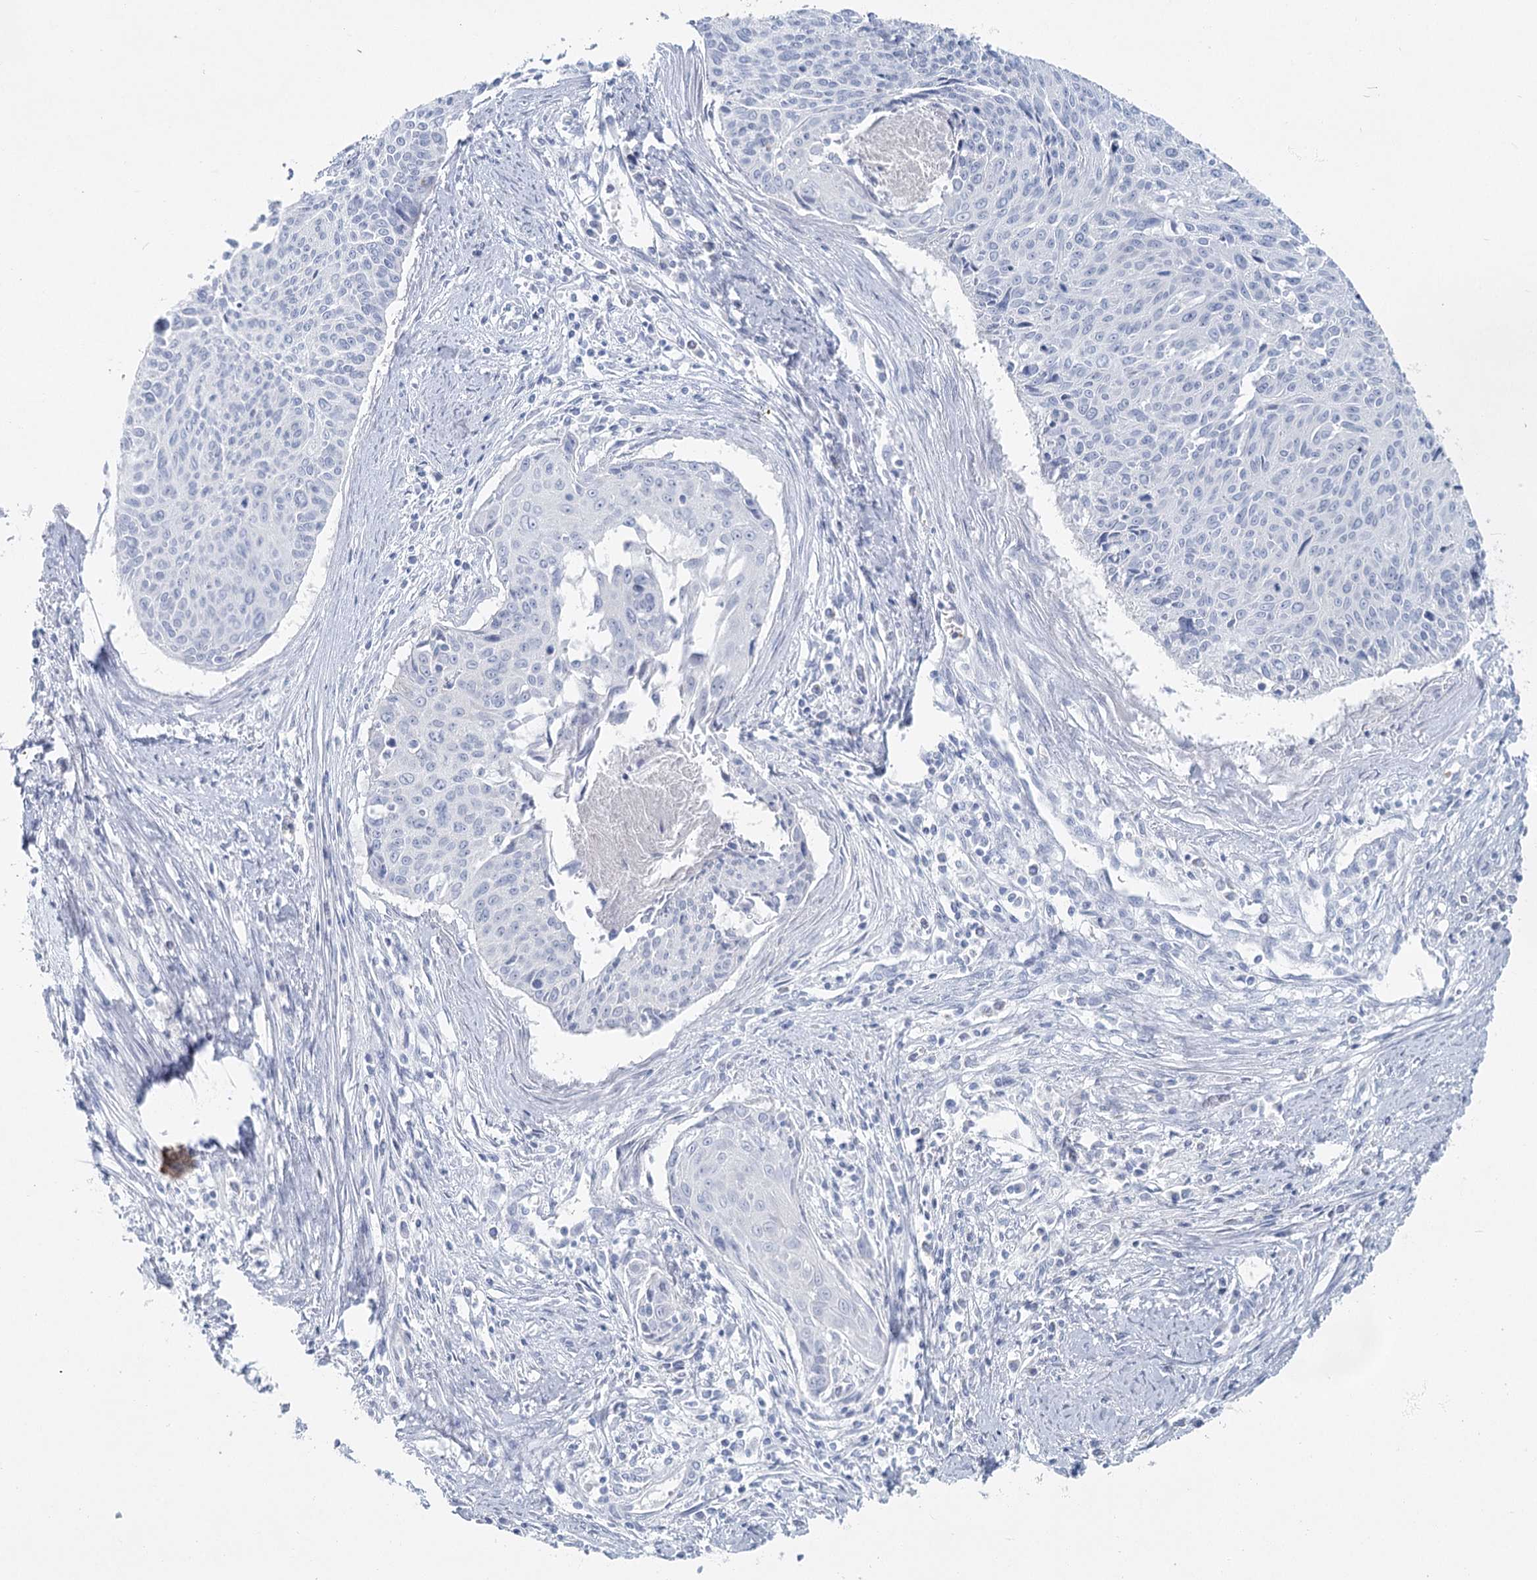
{"staining": {"intensity": "negative", "quantity": "none", "location": "none"}, "tissue": "cervical cancer", "cell_type": "Tumor cells", "image_type": "cancer", "snomed": [{"axis": "morphology", "description": "Squamous cell carcinoma, NOS"}, {"axis": "topography", "description": "Cervix"}], "caption": "Immunohistochemical staining of squamous cell carcinoma (cervical) exhibits no significant staining in tumor cells.", "gene": "IFIT5", "patient": {"sex": "female", "age": 55}}